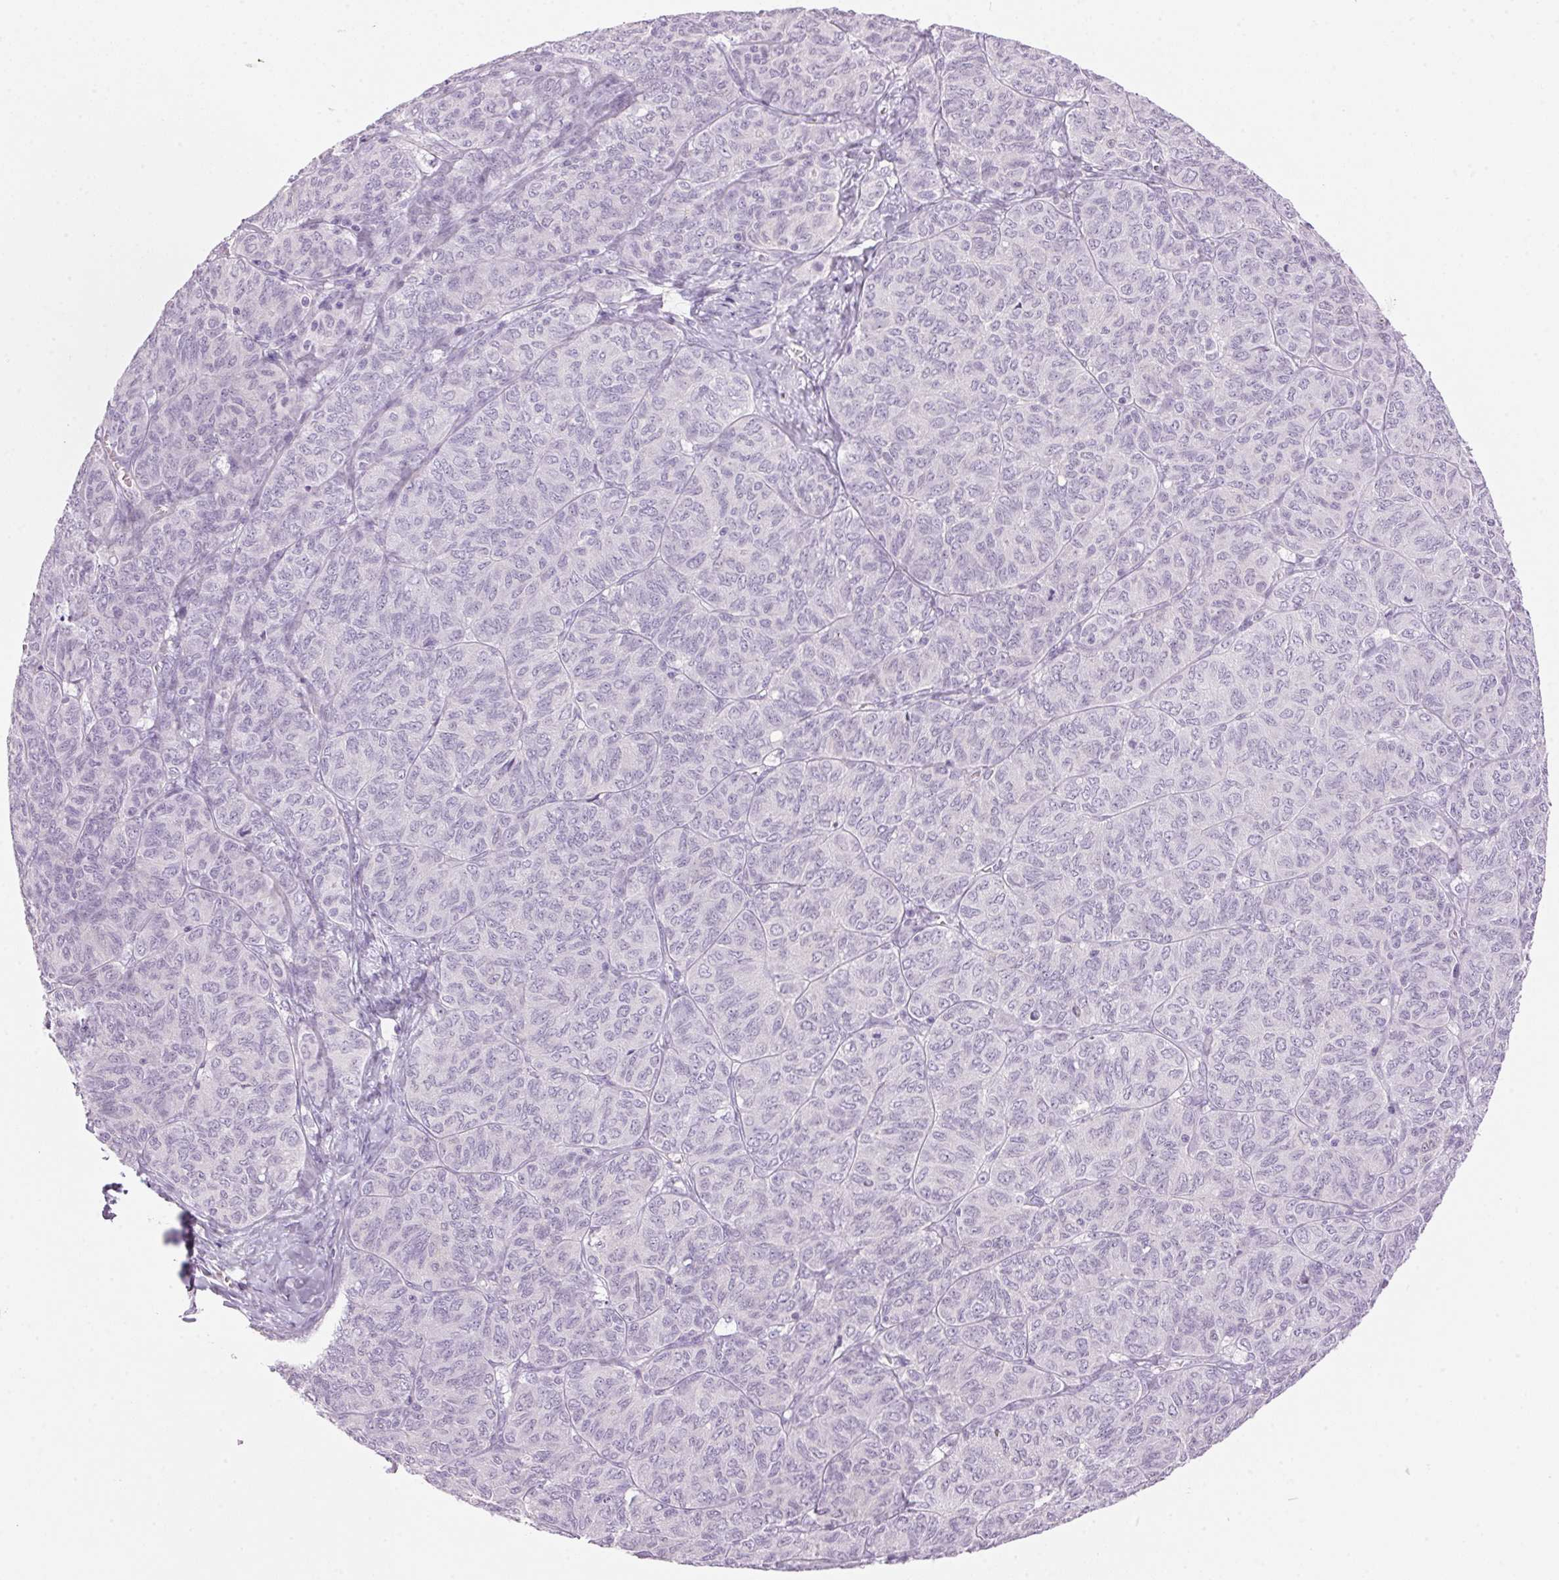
{"staining": {"intensity": "negative", "quantity": "none", "location": "none"}, "tissue": "ovarian cancer", "cell_type": "Tumor cells", "image_type": "cancer", "snomed": [{"axis": "morphology", "description": "Carcinoma, endometroid"}, {"axis": "topography", "description": "Ovary"}], "caption": "Ovarian cancer (endometroid carcinoma) stained for a protein using immunohistochemistry reveals no positivity tumor cells.", "gene": "HSD17B2", "patient": {"sex": "female", "age": 80}}